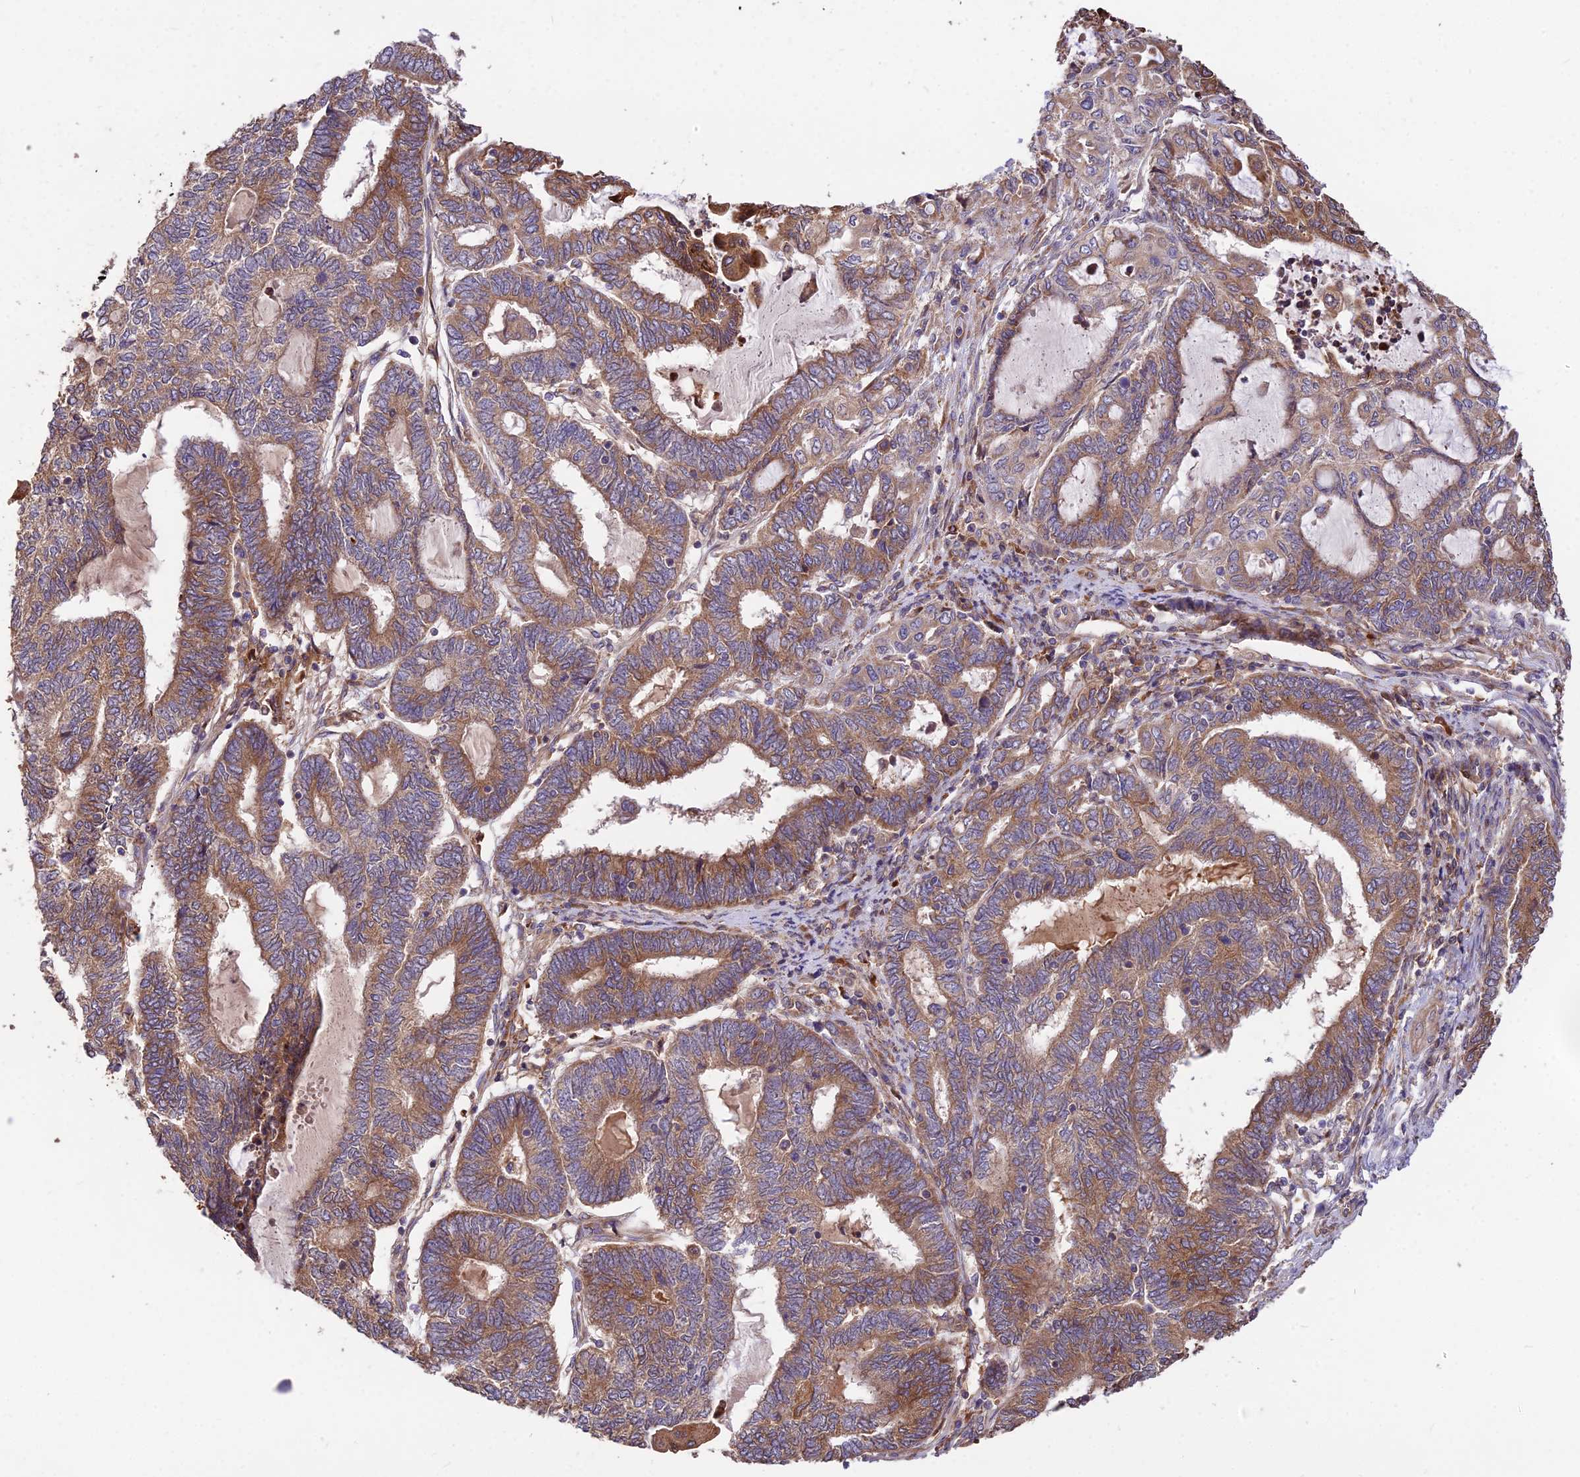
{"staining": {"intensity": "moderate", "quantity": ">75%", "location": "cytoplasmic/membranous"}, "tissue": "endometrial cancer", "cell_type": "Tumor cells", "image_type": "cancer", "snomed": [{"axis": "morphology", "description": "Adenocarcinoma, NOS"}, {"axis": "topography", "description": "Uterus"}, {"axis": "topography", "description": "Endometrium"}], "caption": "Protein expression analysis of human endometrial adenocarcinoma reveals moderate cytoplasmic/membranous staining in approximately >75% of tumor cells.", "gene": "ROCK1", "patient": {"sex": "female", "age": 70}}